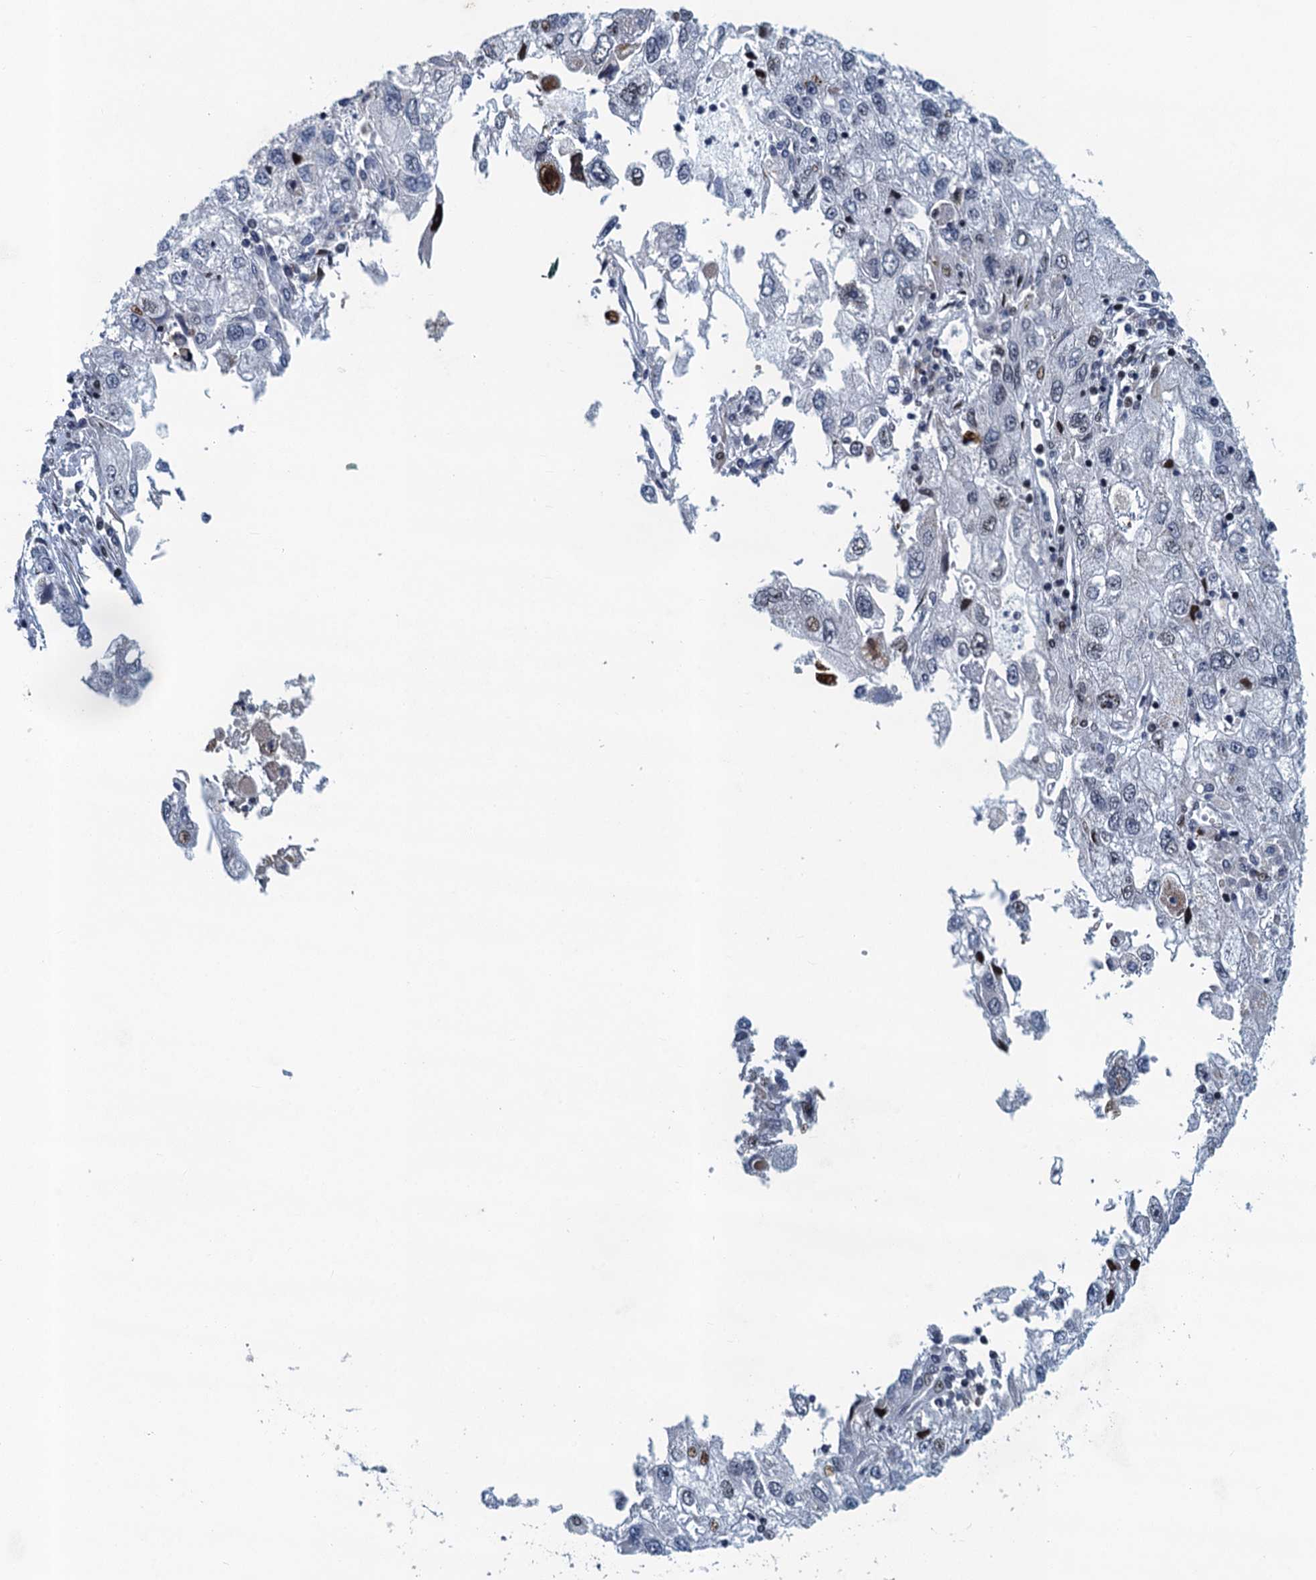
{"staining": {"intensity": "weak", "quantity": "<25%", "location": "nuclear"}, "tissue": "endometrial cancer", "cell_type": "Tumor cells", "image_type": "cancer", "snomed": [{"axis": "morphology", "description": "Adenocarcinoma, NOS"}, {"axis": "topography", "description": "Endometrium"}], "caption": "An immunohistochemistry image of endometrial adenocarcinoma is shown. There is no staining in tumor cells of endometrial adenocarcinoma.", "gene": "ANKRD13D", "patient": {"sex": "female", "age": 49}}